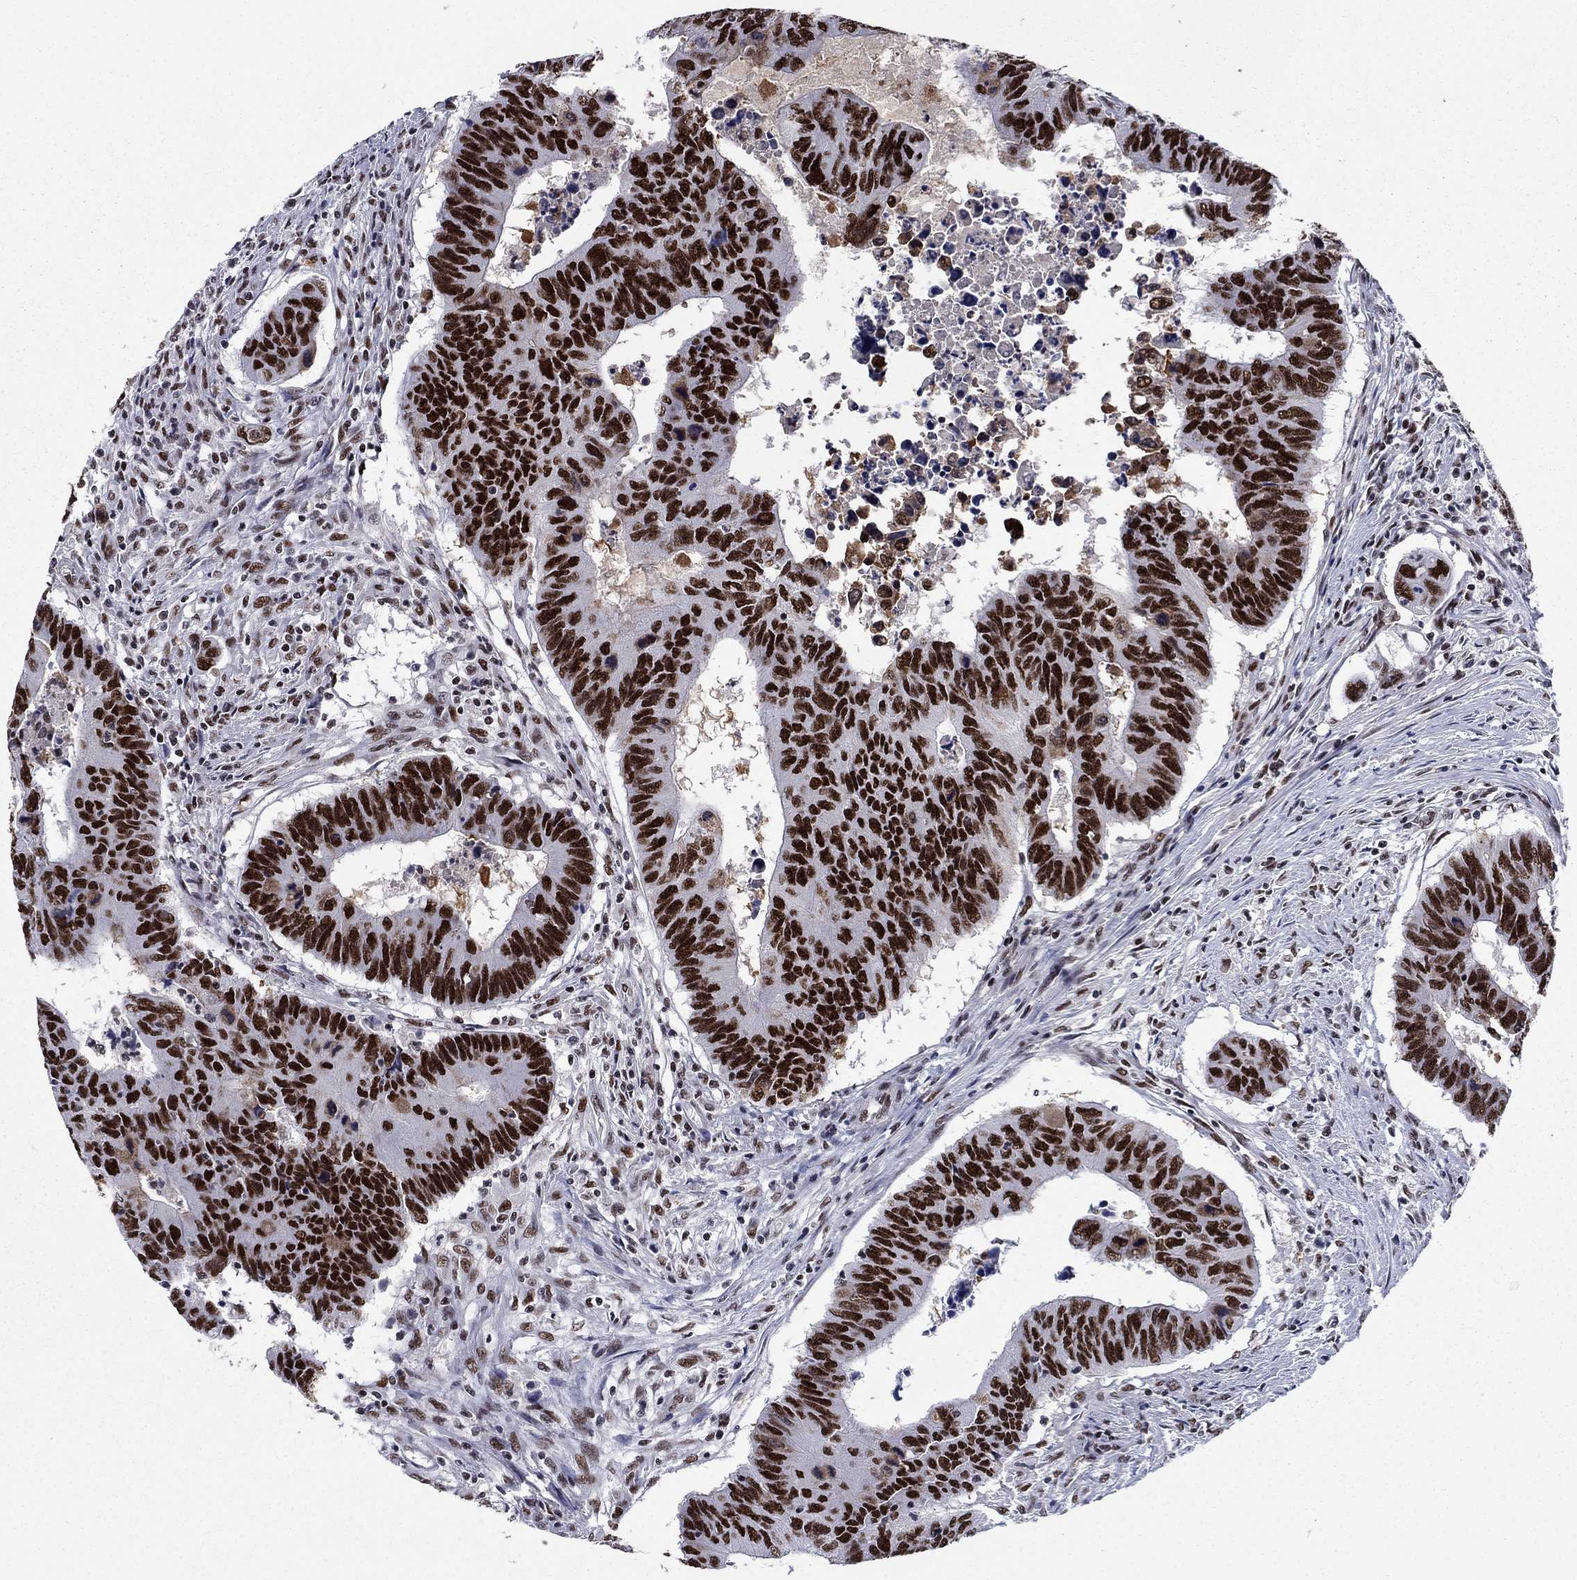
{"staining": {"intensity": "strong", "quantity": ">75%", "location": "nuclear"}, "tissue": "colorectal cancer", "cell_type": "Tumor cells", "image_type": "cancer", "snomed": [{"axis": "morphology", "description": "Adenocarcinoma, NOS"}, {"axis": "topography", "description": "Rectum"}], "caption": "Colorectal cancer (adenocarcinoma) tissue shows strong nuclear positivity in approximately >75% of tumor cells", "gene": "RPRD1B", "patient": {"sex": "female", "age": 85}}